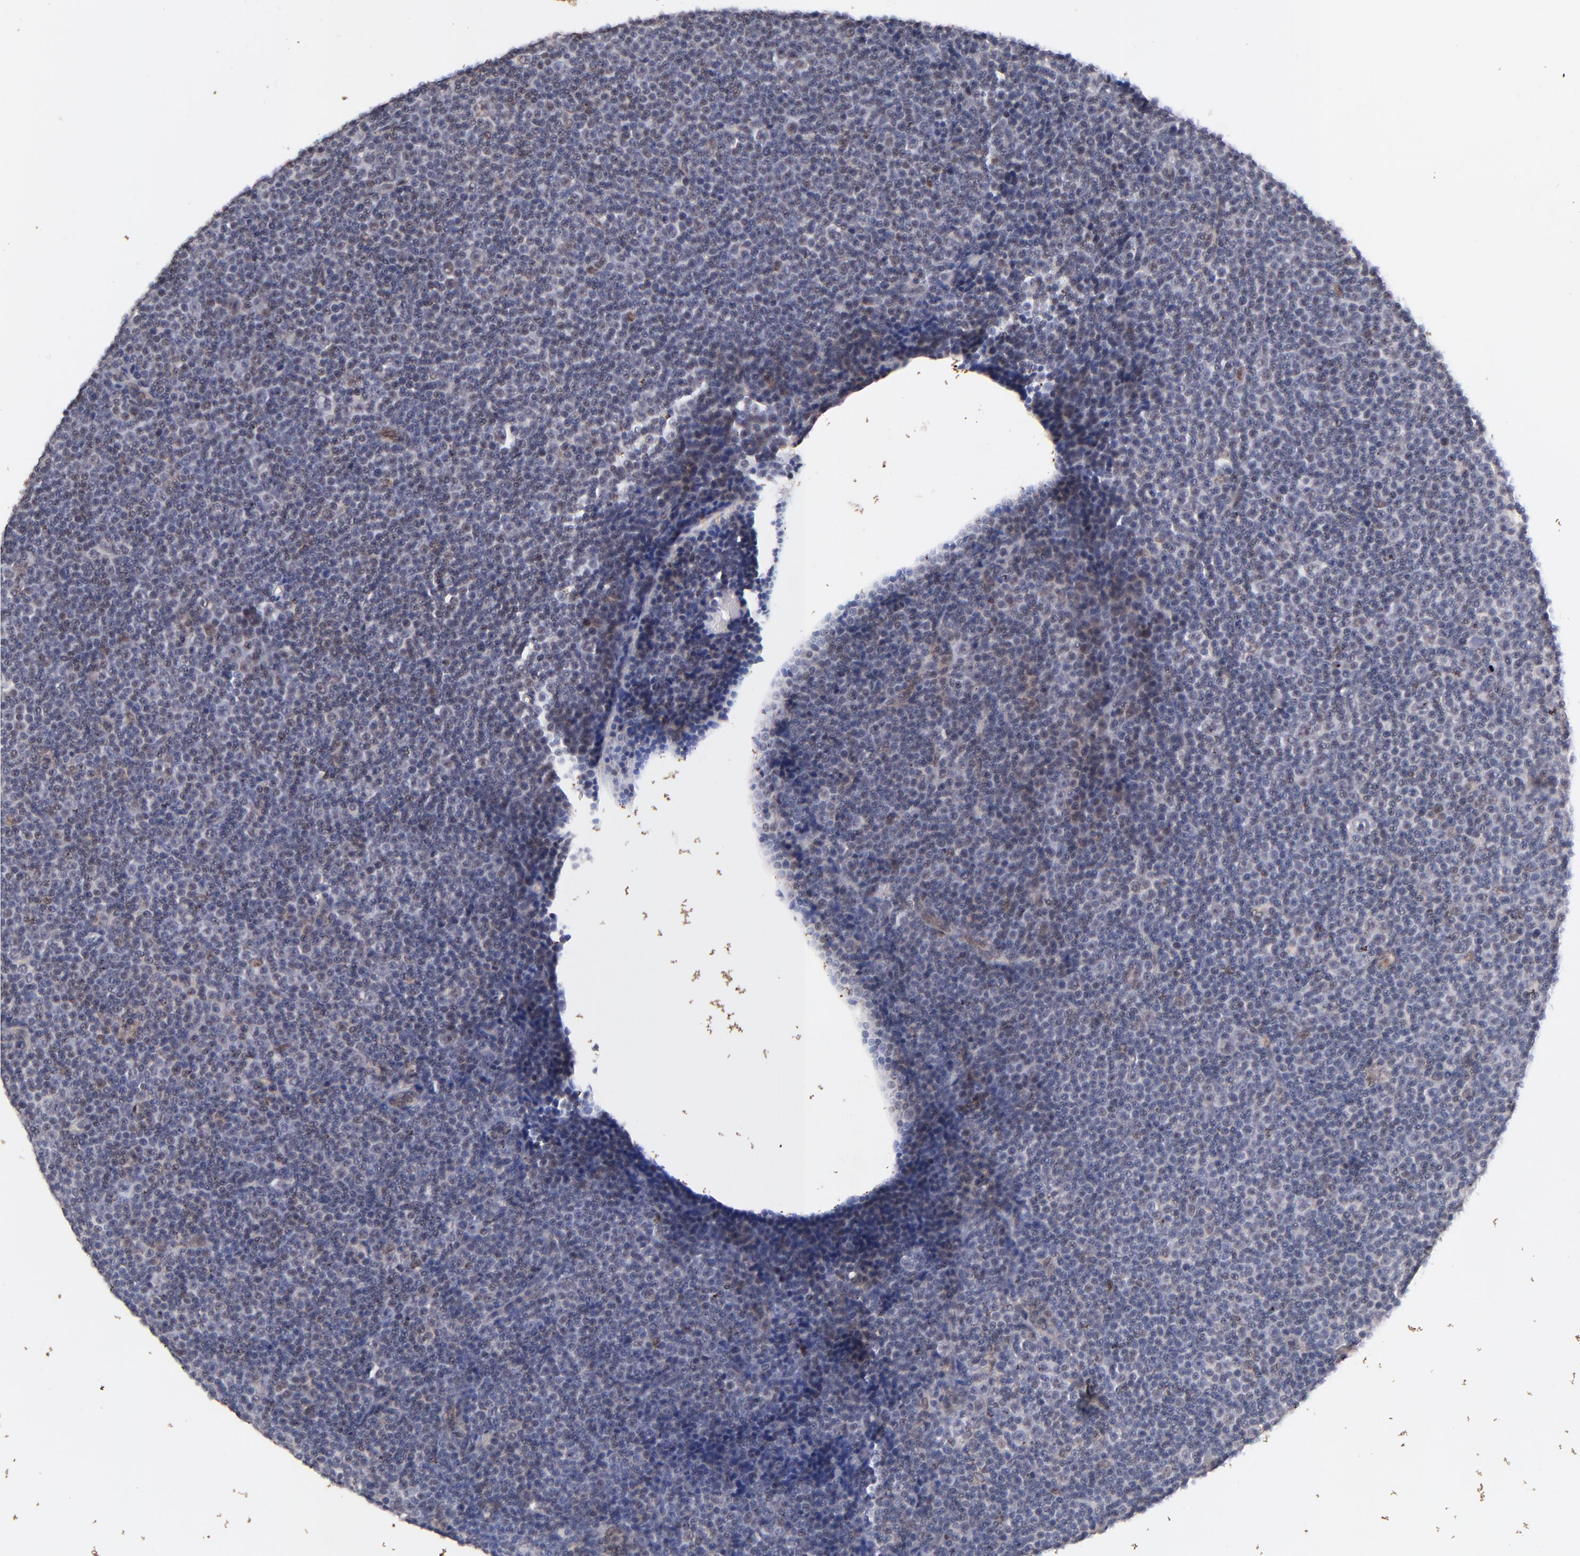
{"staining": {"intensity": "weak", "quantity": "25%-75%", "location": "nuclear"}, "tissue": "lymphoma", "cell_type": "Tumor cells", "image_type": "cancer", "snomed": [{"axis": "morphology", "description": "Malignant lymphoma, non-Hodgkin's type, Low grade"}, {"axis": "topography", "description": "Lymph node"}], "caption": "Low-grade malignant lymphoma, non-Hodgkin's type stained with a brown dye displays weak nuclear positive expression in approximately 25%-75% of tumor cells.", "gene": "ZFP92", "patient": {"sex": "female", "age": 67}}